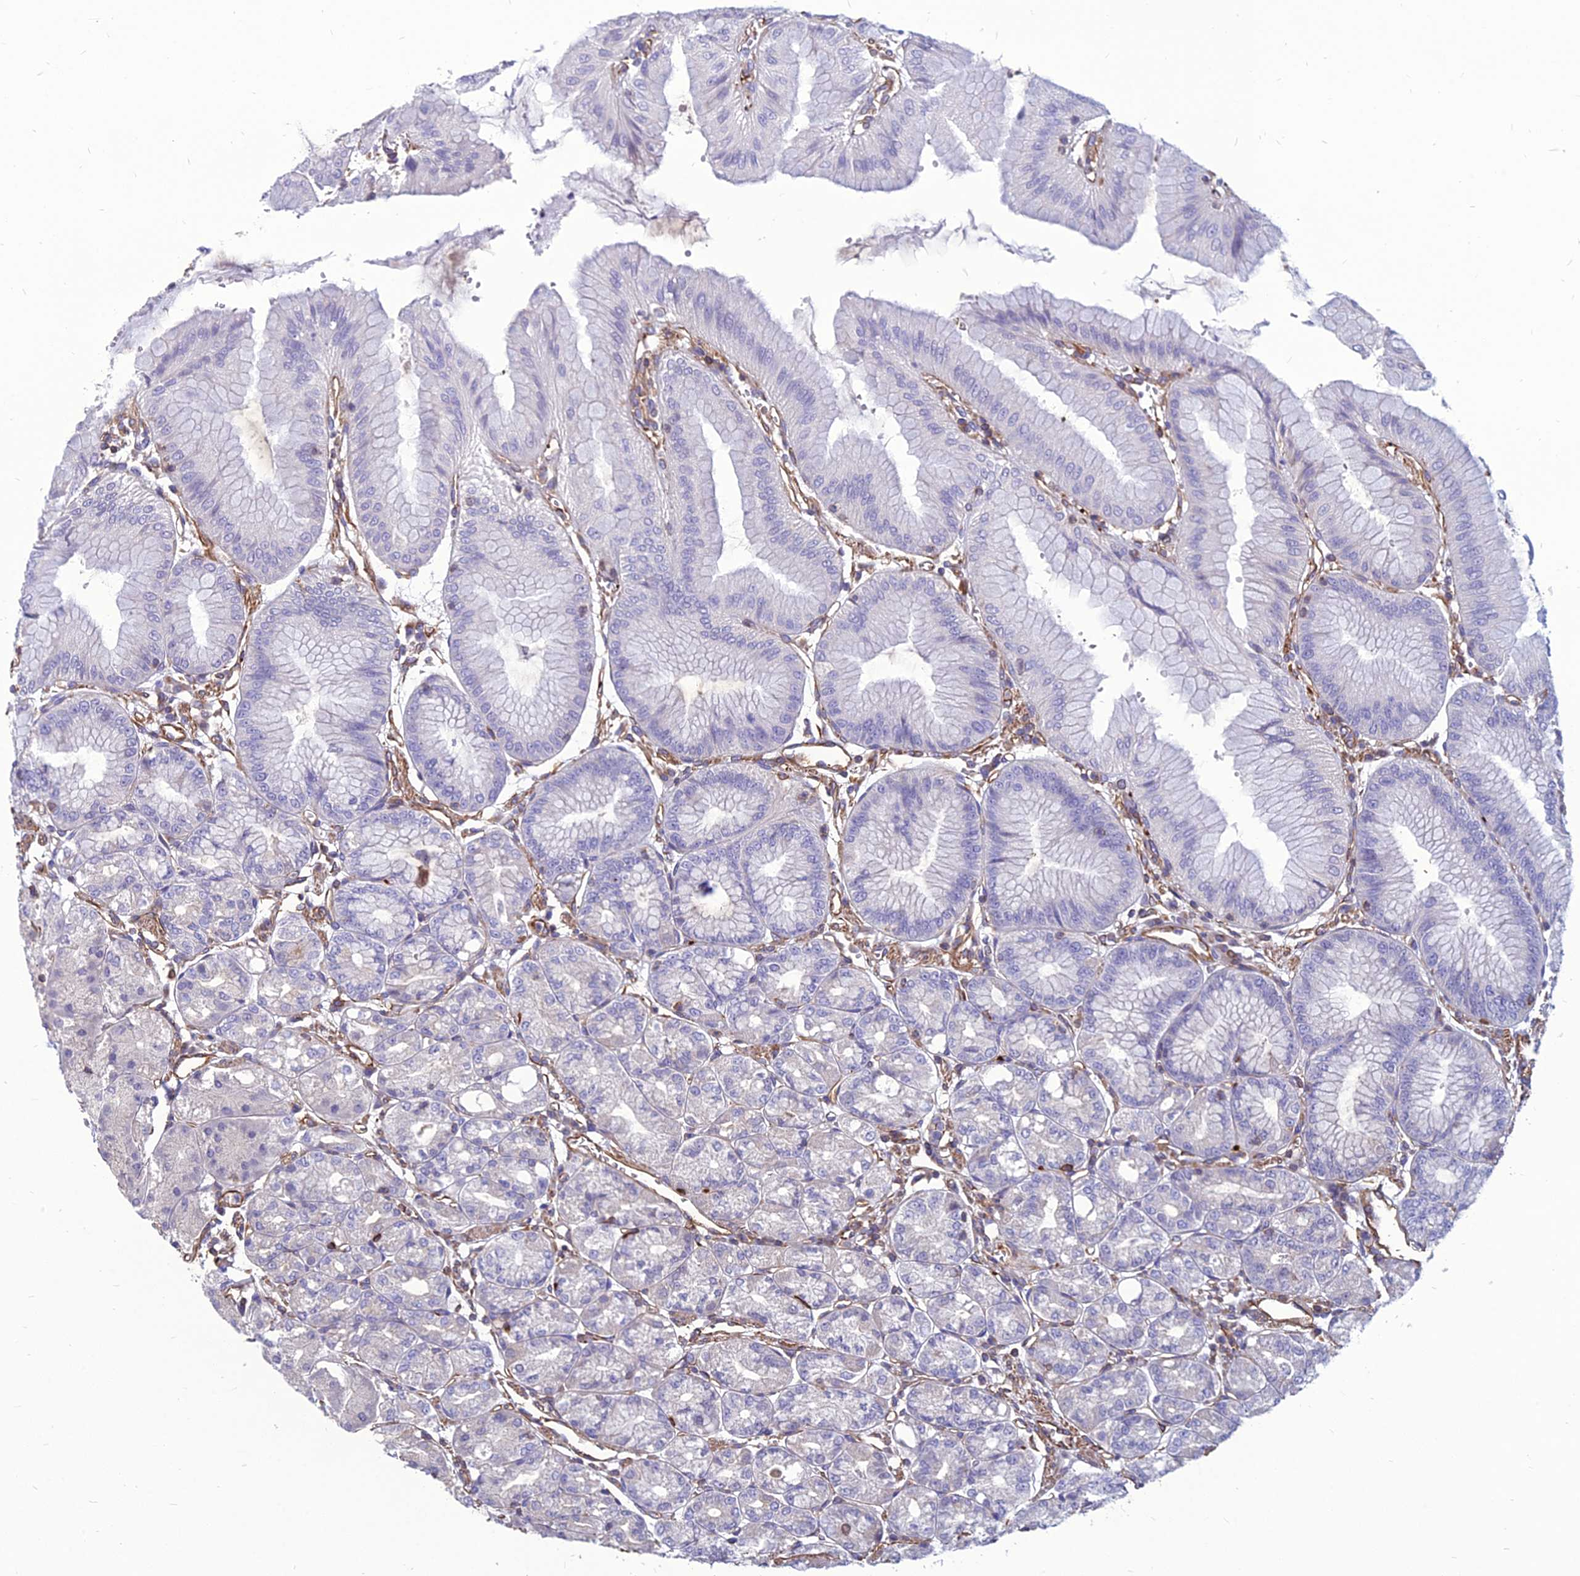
{"staining": {"intensity": "negative", "quantity": "none", "location": "none"}, "tissue": "stomach", "cell_type": "Glandular cells", "image_type": "normal", "snomed": [{"axis": "morphology", "description": "Normal tissue, NOS"}, {"axis": "topography", "description": "Stomach, lower"}], "caption": "Glandular cells show no significant staining in benign stomach. (Immunohistochemistry, brightfield microscopy, high magnification).", "gene": "PSMD11", "patient": {"sex": "male", "age": 71}}